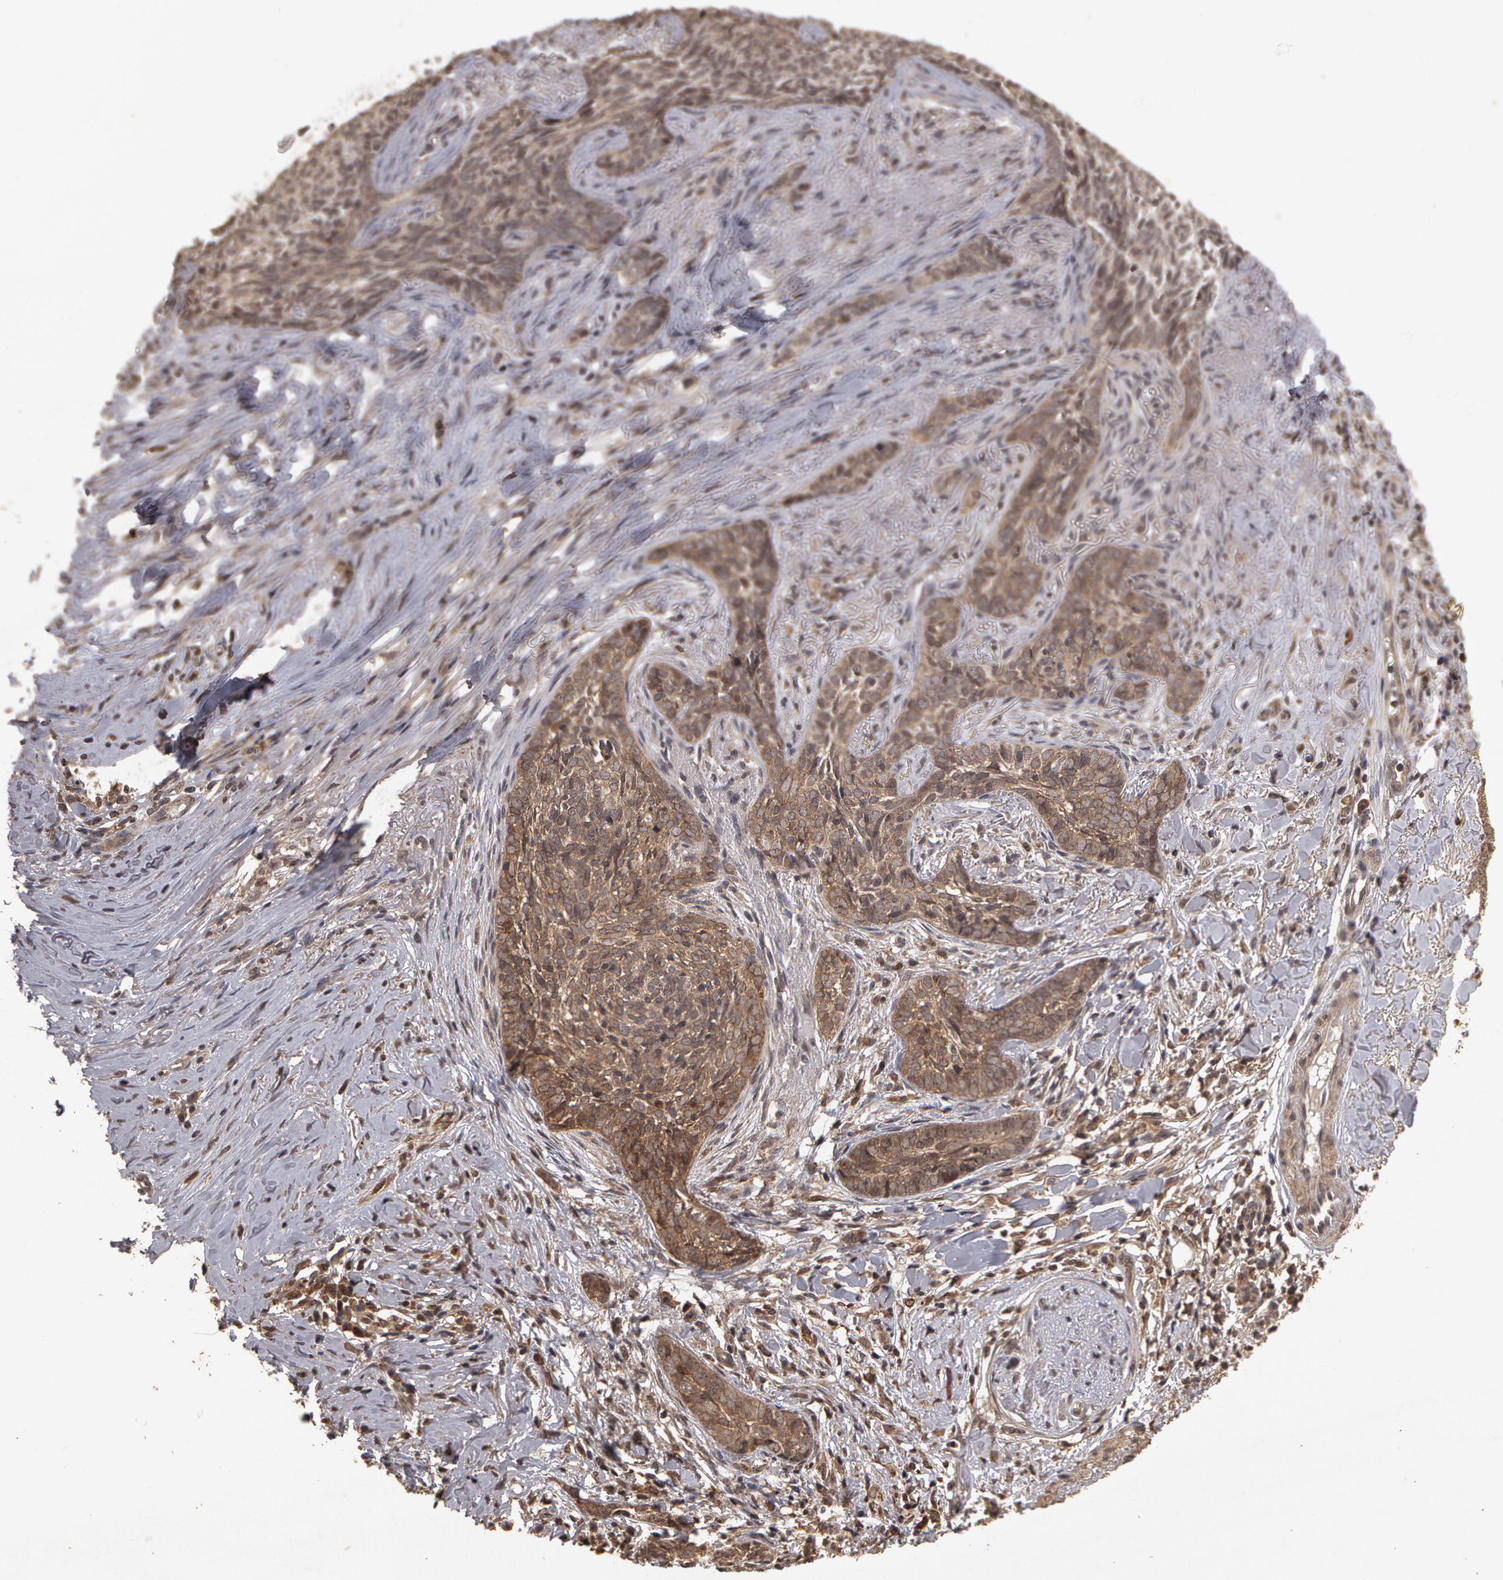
{"staining": {"intensity": "weak", "quantity": ">75%", "location": "cytoplasmic/membranous"}, "tissue": "skin cancer", "cell_type": "Tumor cells", "image_type": "cancer", "snomed": [{"axis": "morphology", "description": "Basal cell carcinoma"}, {"axis": "topography", "description": "Skin"}], "caption": "This micrograph reveals immunohistochemistry (IHC) staining of skin cancer, with low weak cytoplasmic/membranous positivity in approximately >75% of tumor cells.", "gene": "CALR", "patient": {"sex": "female", "age": 81}}